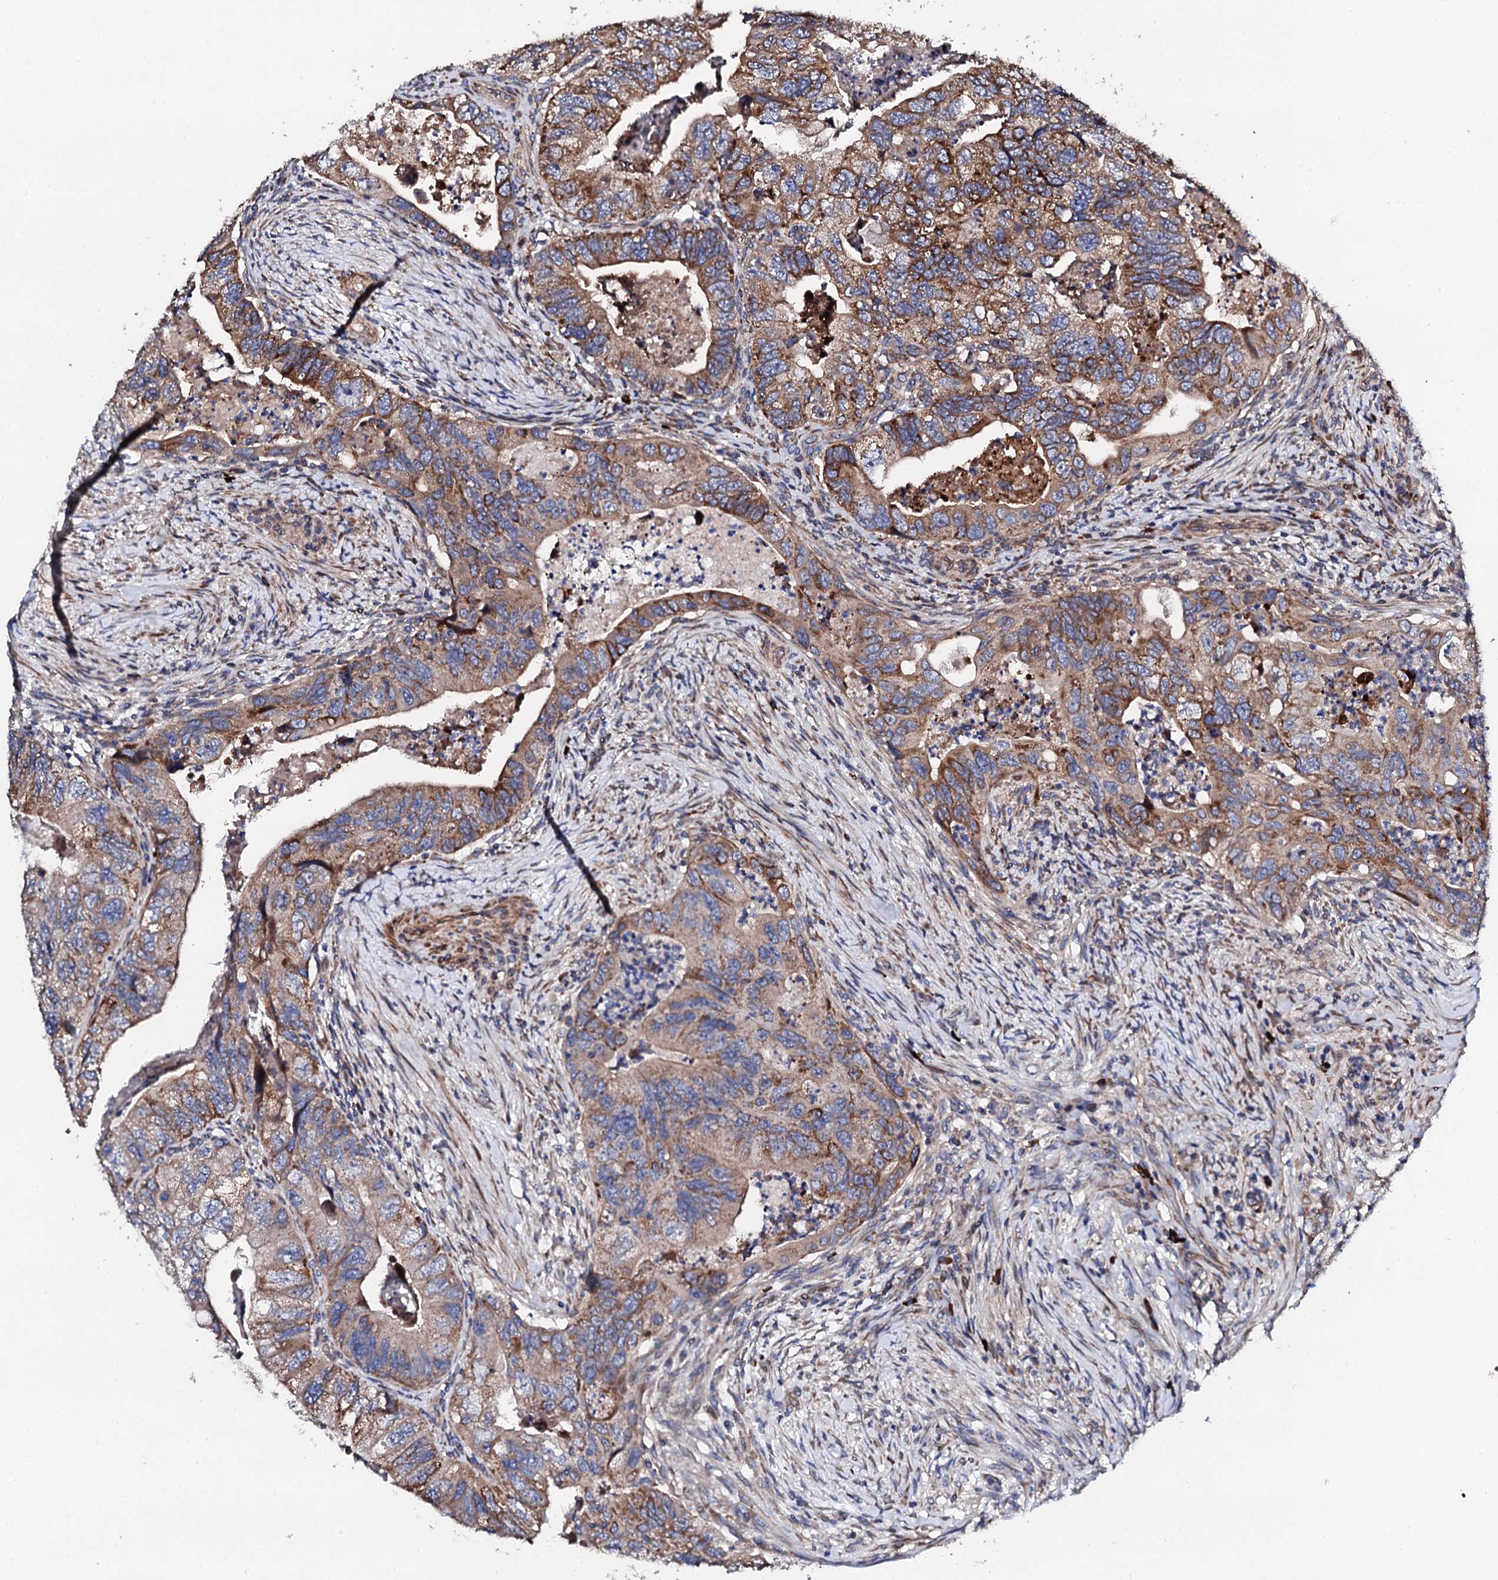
{"staining": {"intensity": "moderate", "quantity": ">75%", "location": "cytoplasmic/membranous"}, "tissue": "colorectal cancer", "cell_type": "Tumor cells", "image_type": "cancer", "snomed": [{"axis": "morphology", "description": "Adenocarcinoma, NOS"}, {"axis": "topography", "description": "Rectum"}], "caption": "Tumor cells demonstrate medium levels of moderate cytoplasmic/membranous positivity in about >75% of cells in human colorectal cancer.", "gene": "LIPT2", "patient": {"sex": "male", "age": 63}}